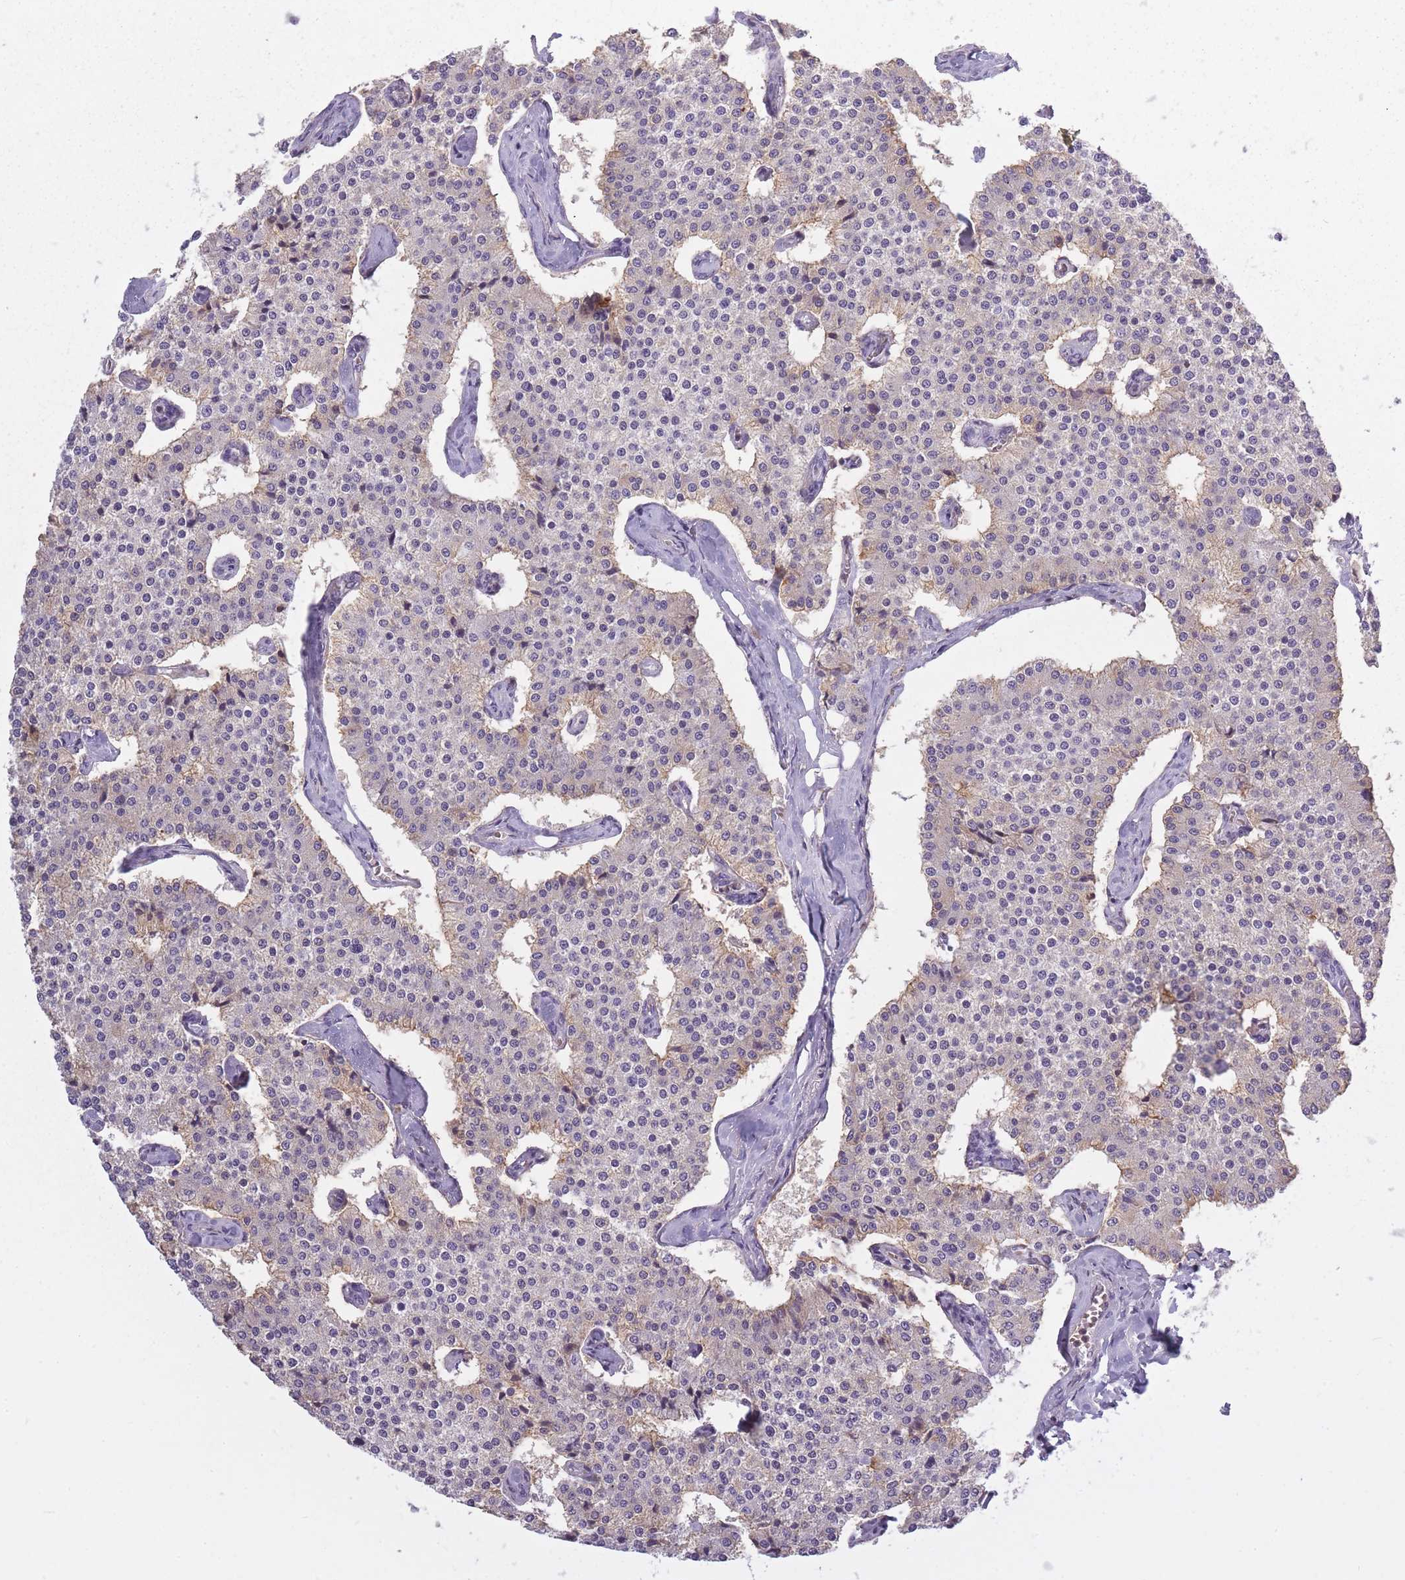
{"staining": {"intensity": "negative", "quantity": "none", "location": "none"}, "tissue": "carcinoid", "cell_type": "Tumor cells", "image_type": "cancer", "snomed": [{"axis": "morphology", "description": "Carcinoid, malignant, NOS"}, {"axis": "topography", "description": "Colon"}], "caption": "Immunohistochemistry (IHC) photomicrograph of carcinoid stained for a protein (brown), which shows no expression in tumor cells.", "gene": "CXorf38", "patient": {"sex": "female", "age": 52}}